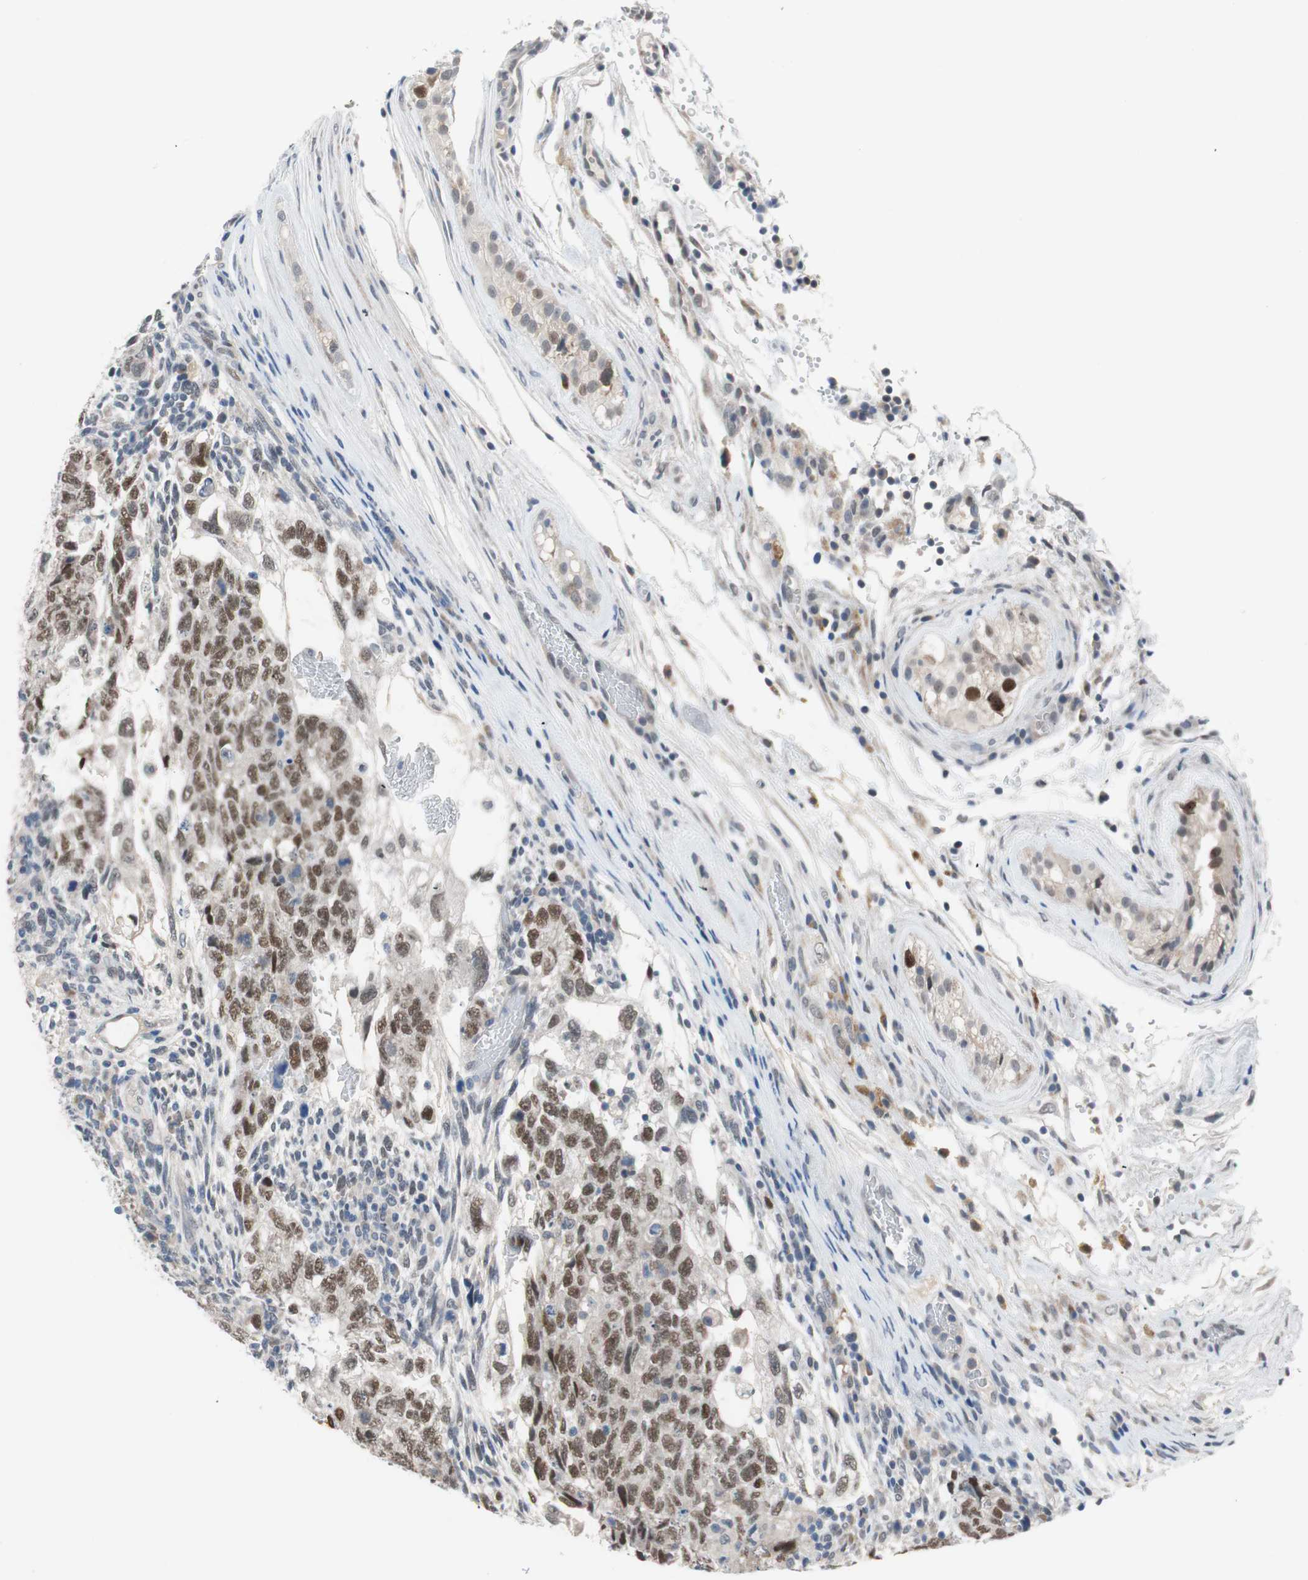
{"staining": {"intensity": "moderate", "quantity": ">75%", "location": "nuclear"}, "tissue": "testis cancer", "cell_type": "Tumor cells", "image_type": "cancer", "snomed": [{"axis": "morphology", "description": "Normal tissue, NOS"}, {"axis": "morphology", "description": "Carcinoma, Embryonal, NOS"}, {"axis": "topography", "description": "Testis"}], "caption": "Embryonal carcinoma (testis) stained for a protein (brown) exhibits moderate nuclear positive expression in approximately >75% of tumor cells.", "gene": "GRHL1", "patient": {"sex": "male", "age": 36}}